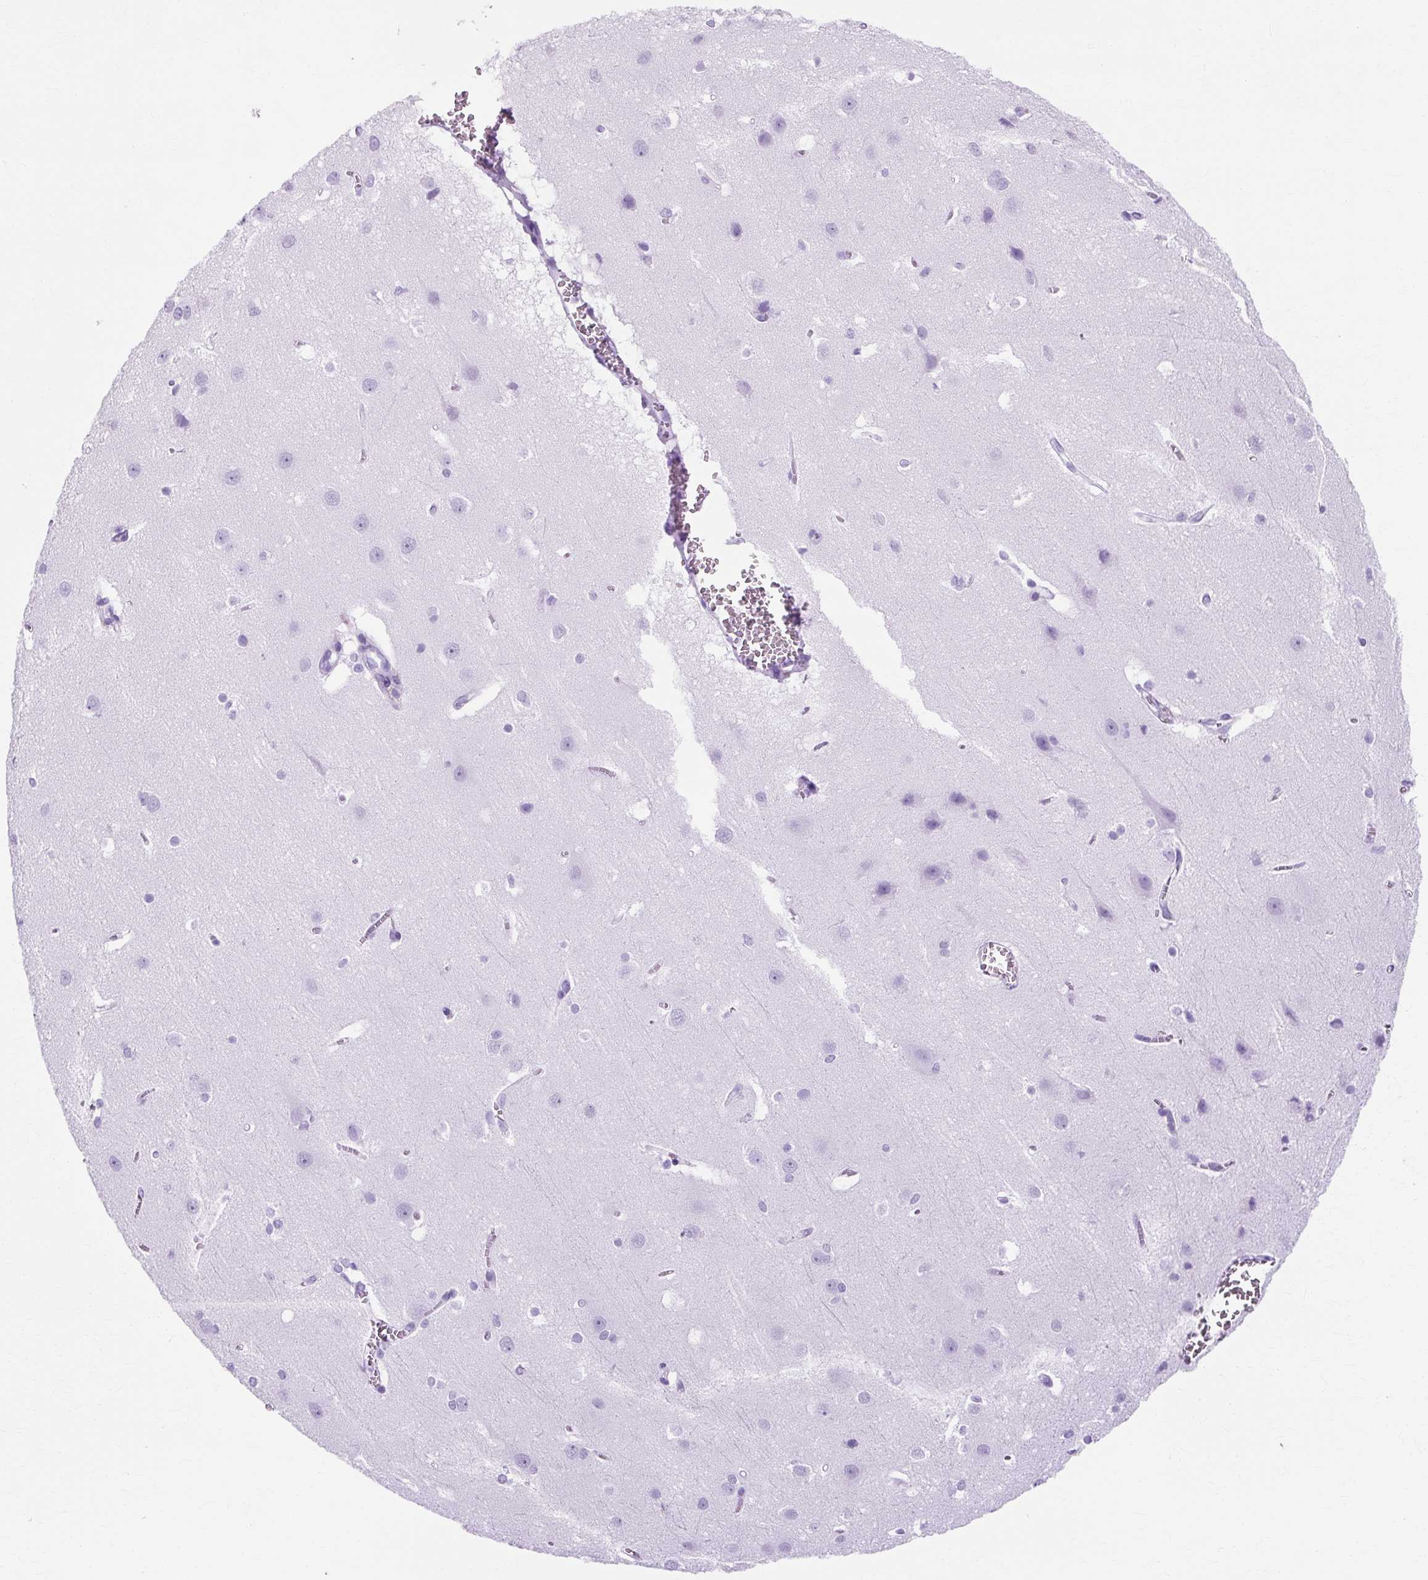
{"staining": {"intensity": "negative", "quantity": "none", "location": "none"}, "tissue": "cerebral cortex", "cell_type": "Endothelial cells", "image_type": "normal", "snomed": [{"axis": "morphology", "description": "Normal tissue, NOS"}, {"axis": "topography", "description": "Cerebral cortex"}], "caption": "The histopathology image demonstrates no staining of endothelial cells in unremarkable cerebral cortex.", "gene": "TMEM89", "patient": {"sex": "male", "age": 37}}